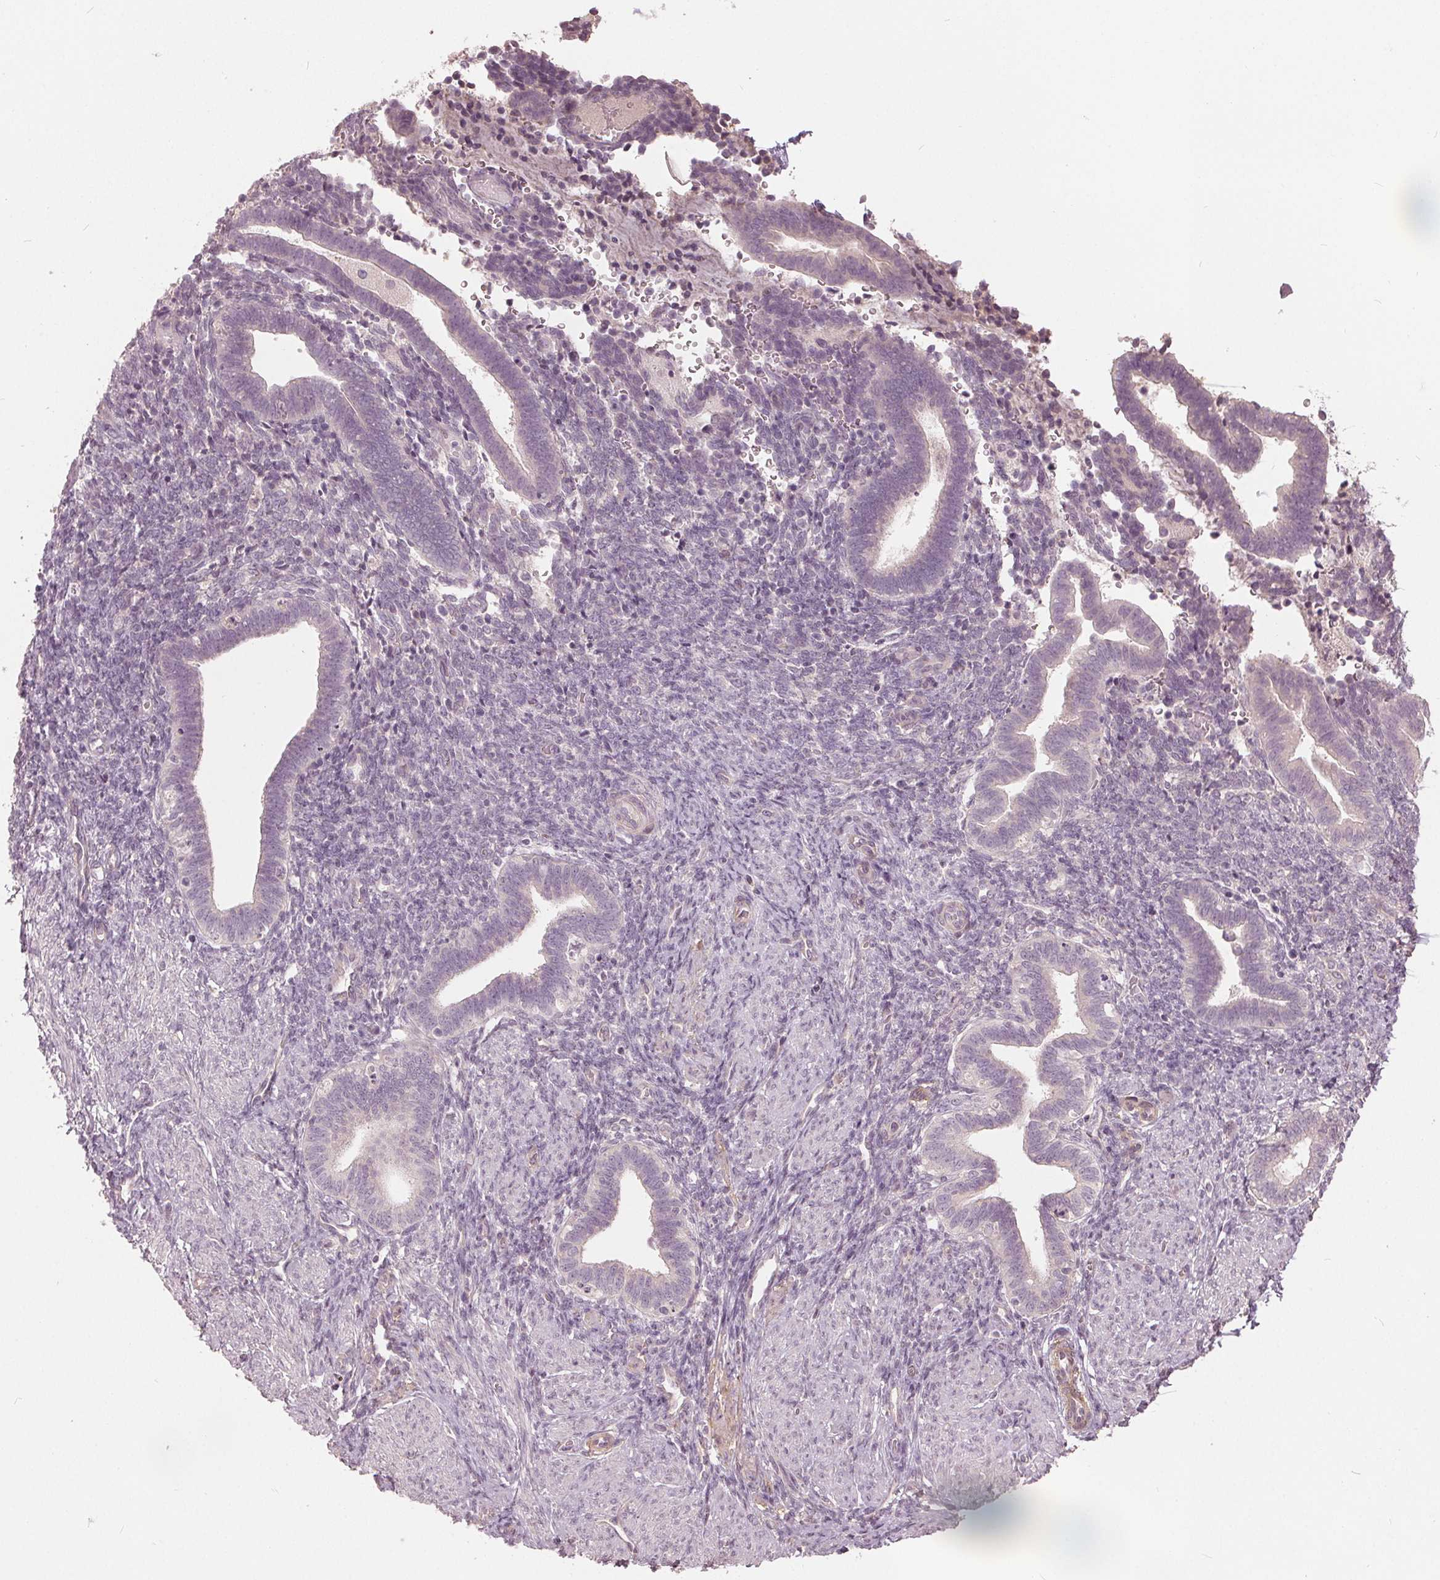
{"staining": {"intensity": "negative", "quantity": "none", "location": "none"}, "tissue": "endometrium", "cell_type": "Cells in endometrial stroma", "image_type": "normal", "snomed": [{"axis": "morphology", "description": "Normal tissue, NOS"}, {"axis": "topography", "description": "Endometrium"}], "caption": "Immunohistochemical staining of benign endometrium exhibits no significant positivity in cells in endometrial stroma.", "gene": "KLK13", "patient": {"sex": "female", "age": 34}}